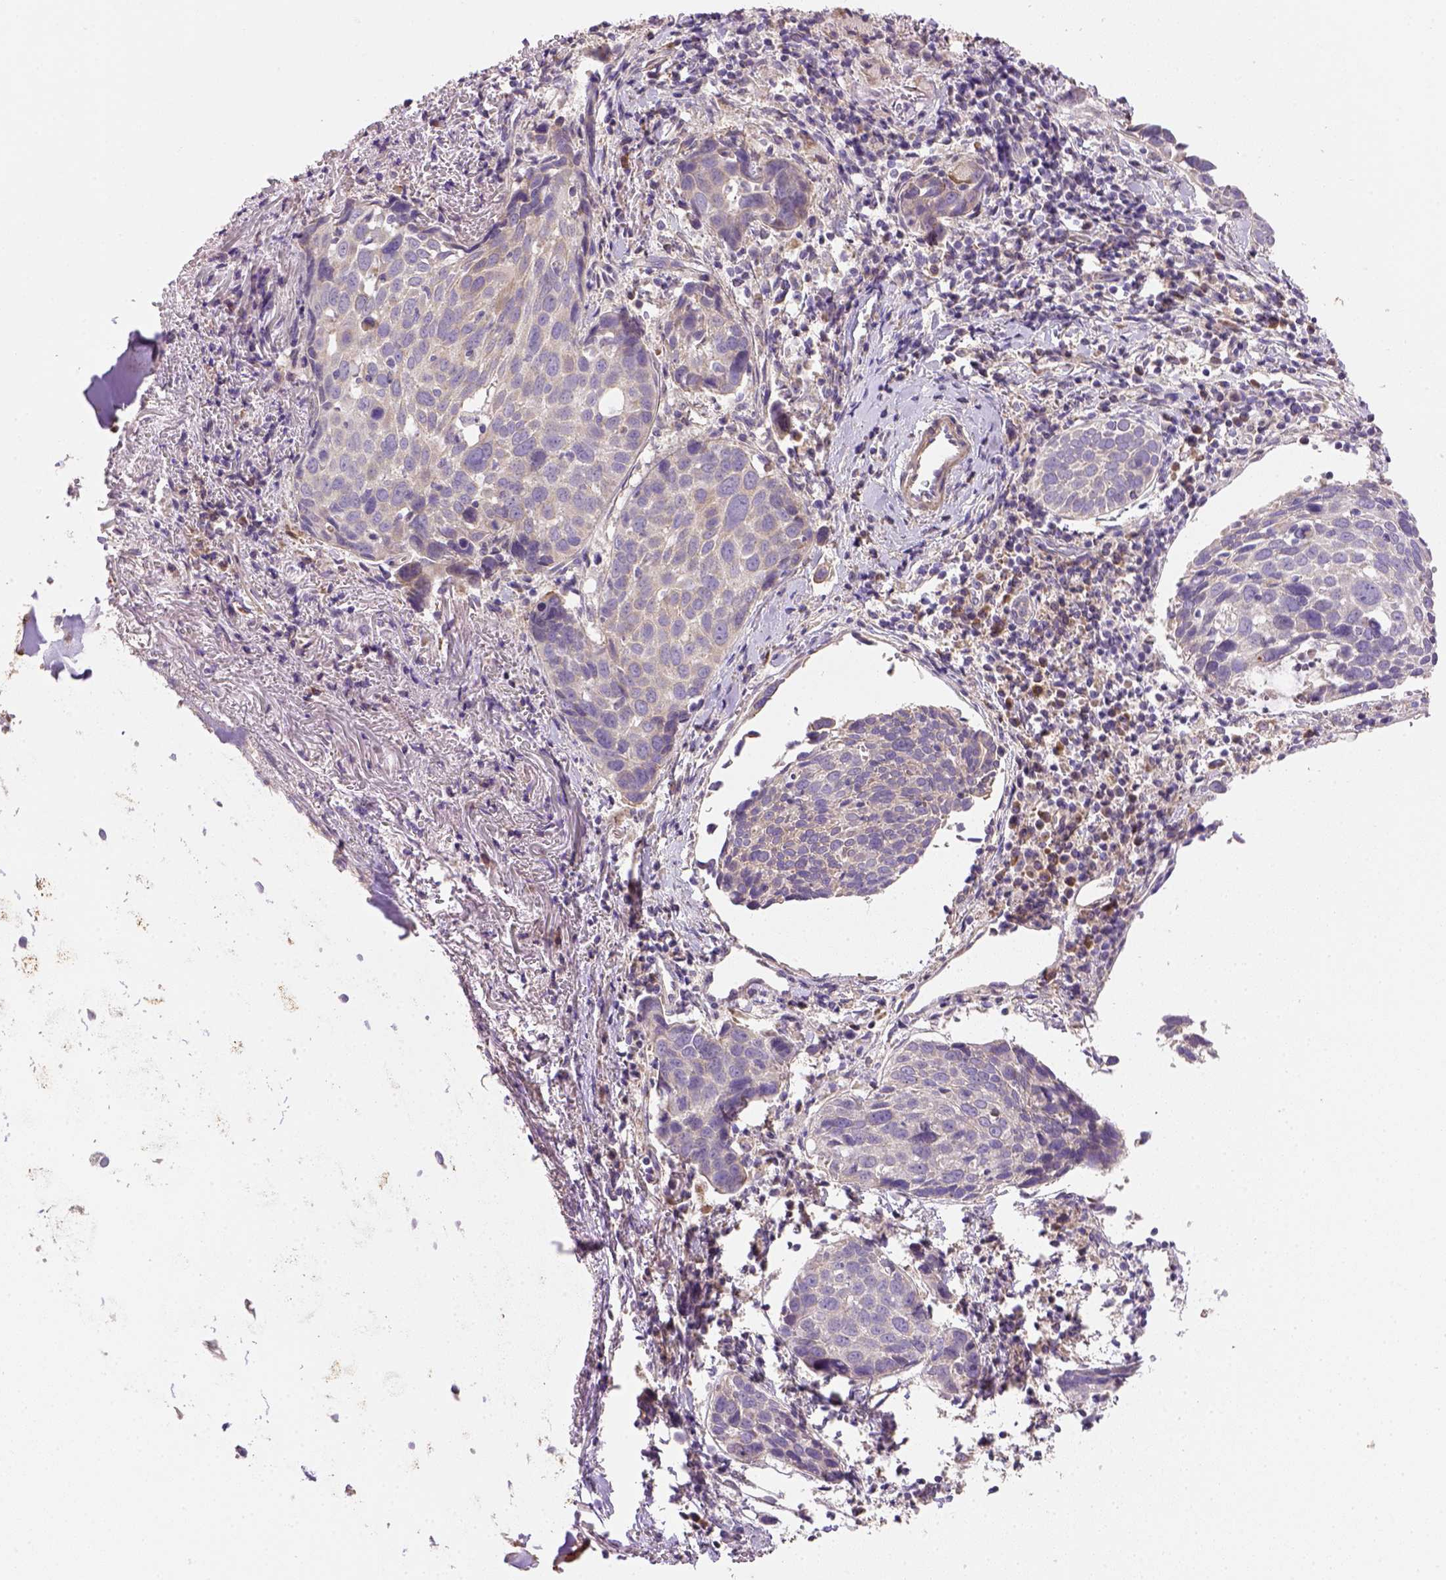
{"staining": {"intensity": "negative", "quantity": "none", "location": "none"}, "tissue": "lung cancer", "cell_type": "Tumor cells", "image_type": "cancer", "snomed": [{"axis": "morphology", "description": "Squamous cell carcinoma, NOS"}, {"axis": "topography", "description": "Lung"}], "caption": "The photomicrograph demonstrates no significant expression in tumor cells of lung cancer.", "gene": "HTRA1", "patient": {"sex": "male", "age": 57}}